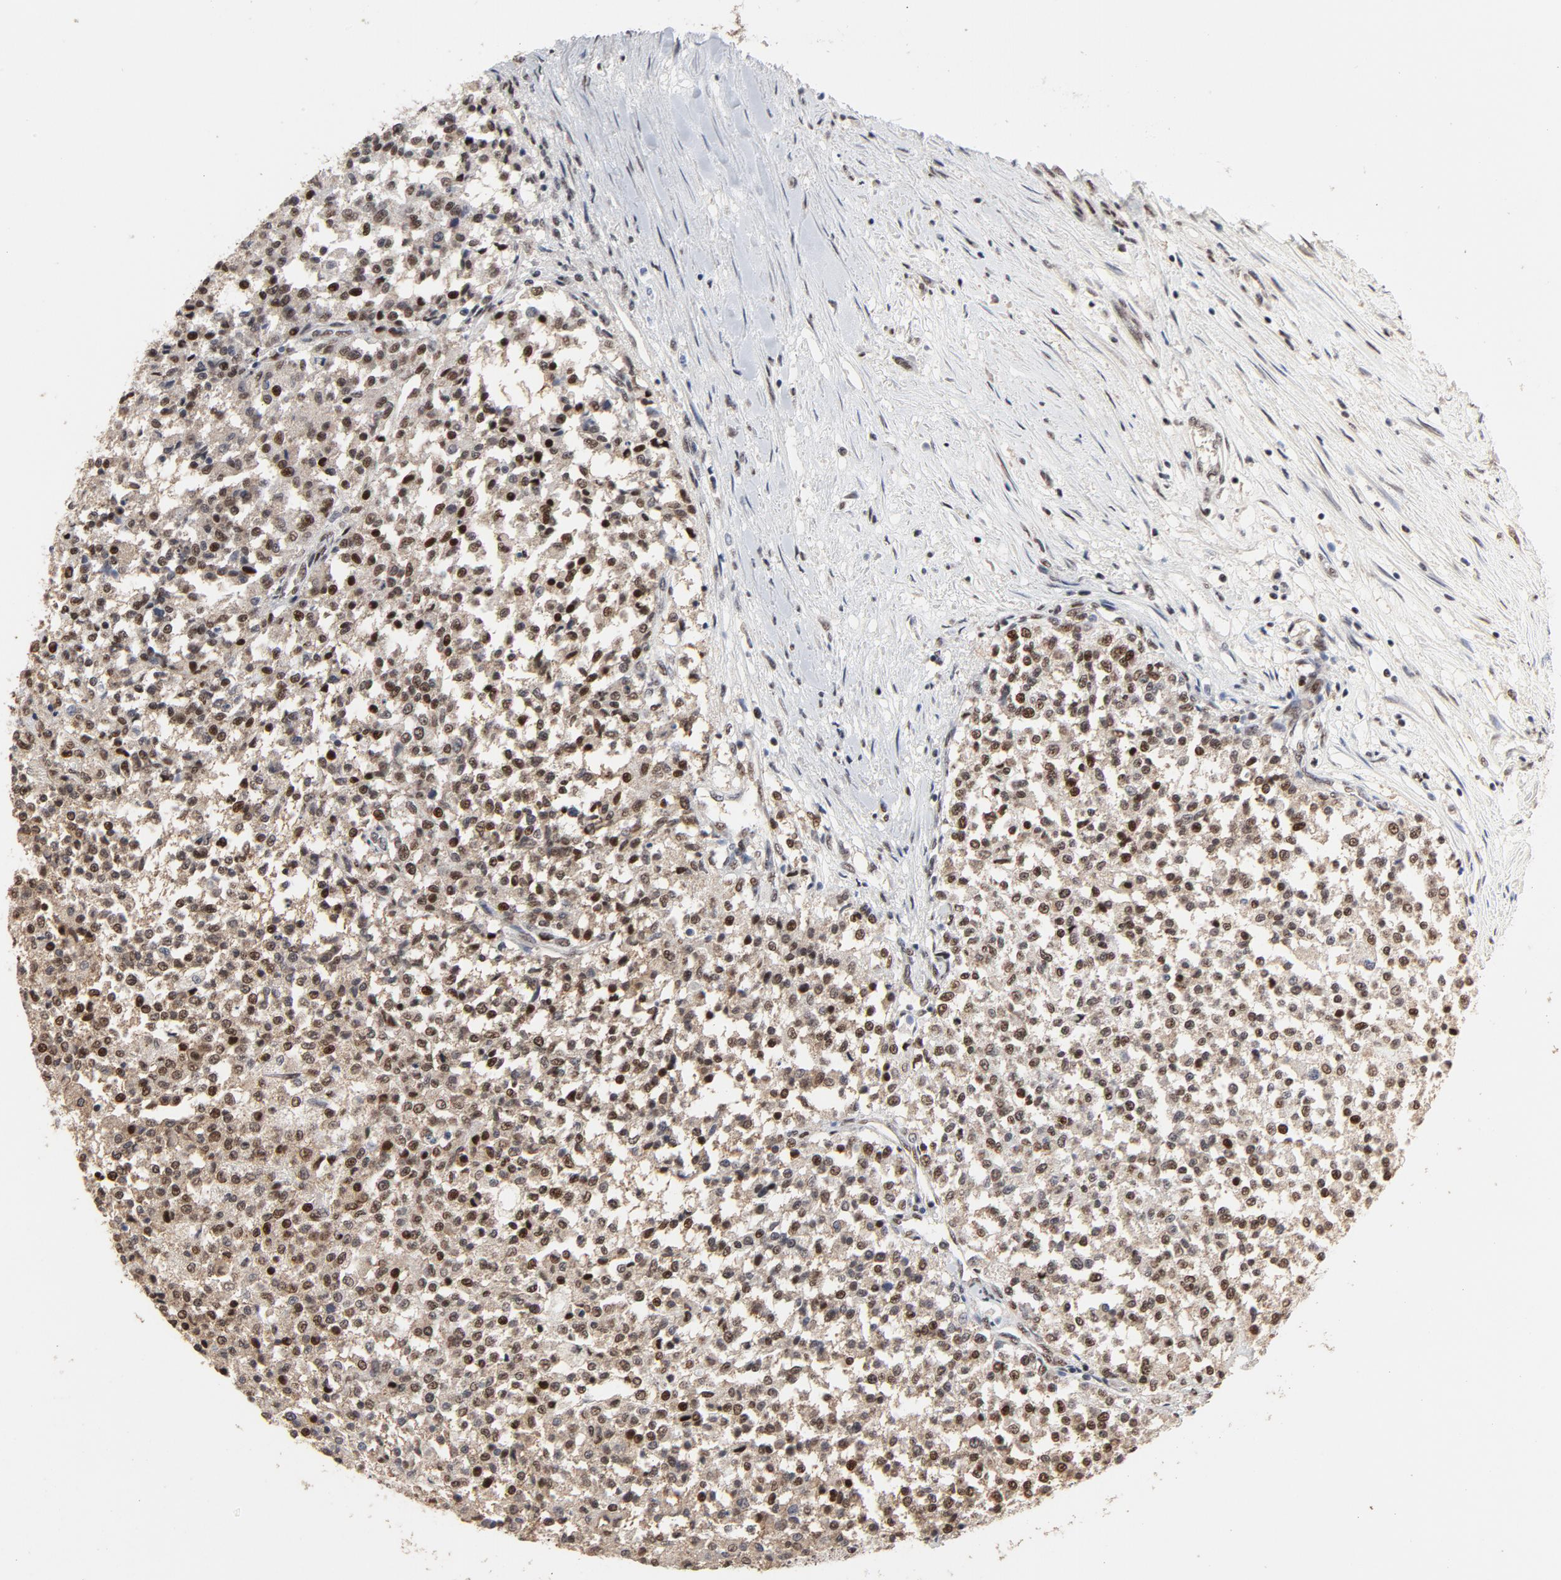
{"staining": {"intensity": "strong", "quantity": ">75%", "location": "nuclear"}, "tissue": "testis cancer", "cell_type": "Tumor cells", "image_type": "cancer", "snomed": [{"axis": "morphology", "description": "Seminoma, NOS"}, {"axis": "topography", "description": "Testis"}], "caption": "Immunohistochemistry (IHC) histopathology image of neoplastic tissue: testis seminoma stained using immunohistochemistry shows high levels of strong protein expression localized specifically in the nuclear of tumor cells, appearing as a nuclear brown color.", "gene": "TP53RK", "patient": {"sex": "male", "age": 59}}